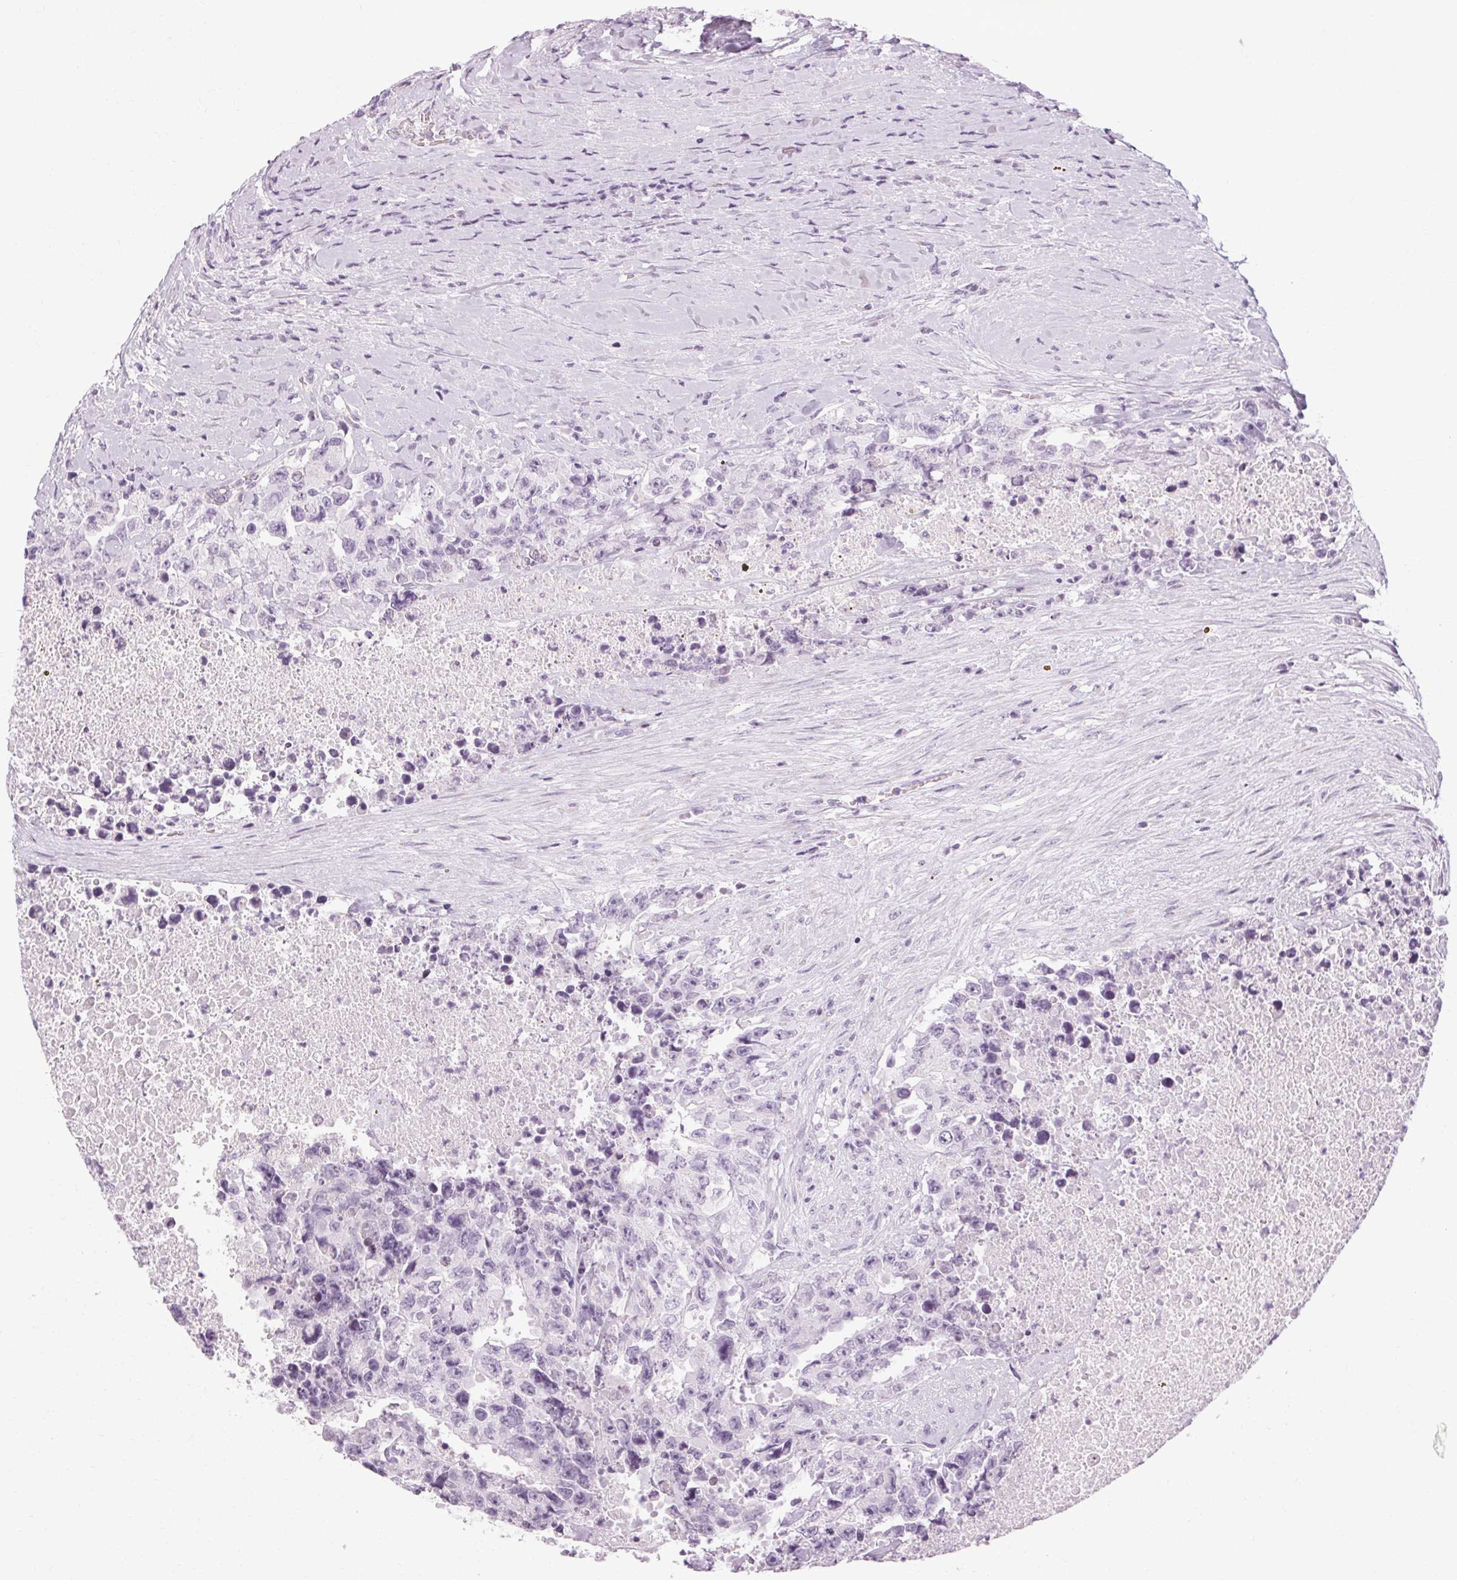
{"staining": {"intensity": "negative", "quantity": "none", "location": "none"}, "tissue": "testis cancer", "cell_type": "Tumor cells", "image_type": "cancer", "snomed": [{"axis": "morphology", "description": "Carcinoma, Embryonal, NOS"}, {"axis": "topography", "description": "Testis"}], "caption": "An immunohistochemistry histopathology image of embryonal carcinoma (testis) is shown. There is no staining in tumor cells of embryonal carcinoma (testis). Brightfield microscopy of immunohistochemistry stained with DAB (3,3'-diaminobenzidine) (brown) and hematoxylin (blue), captured at high magnification.", "gene": "POMC", "patient": {"sex": "male", "age": 24}}